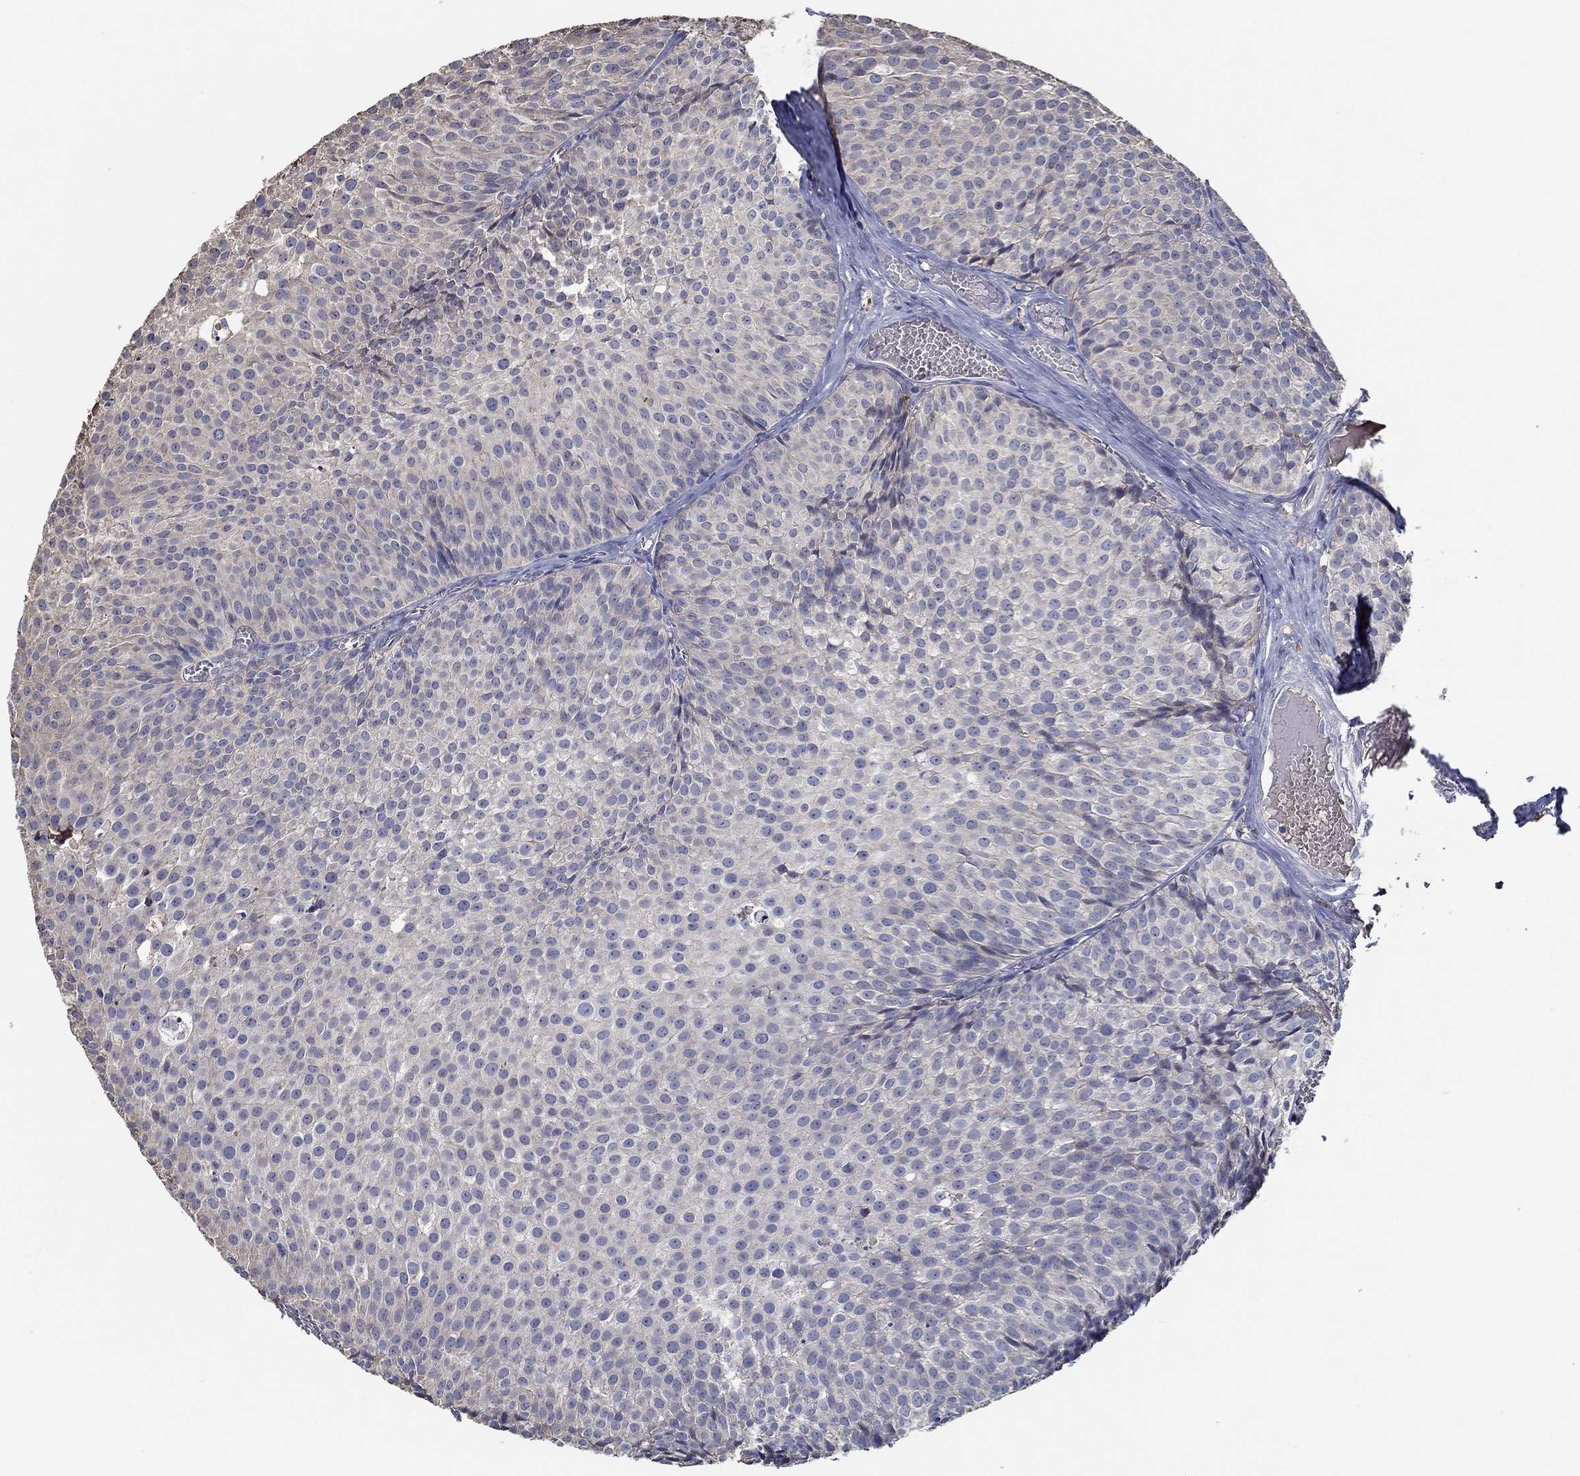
{"staining": {"intensity": "negative", "quantity": "none", "location": "none"}, "tissue": "urothelial cancer", "cell_type": "Tumor cells", "image_type": "cancer", "snomed": [{"axis": "morphology", "description": "Urothelial carcinoma, Low grade"}, {"axis": "topography", "description": "Urinary bladder"}], "caption": "This is an IHC micrograph of human urothelial cancer. There is no positivity in tumor cells.", "gene": "IL10", "patient": {"sex": "male", "age": 63}}